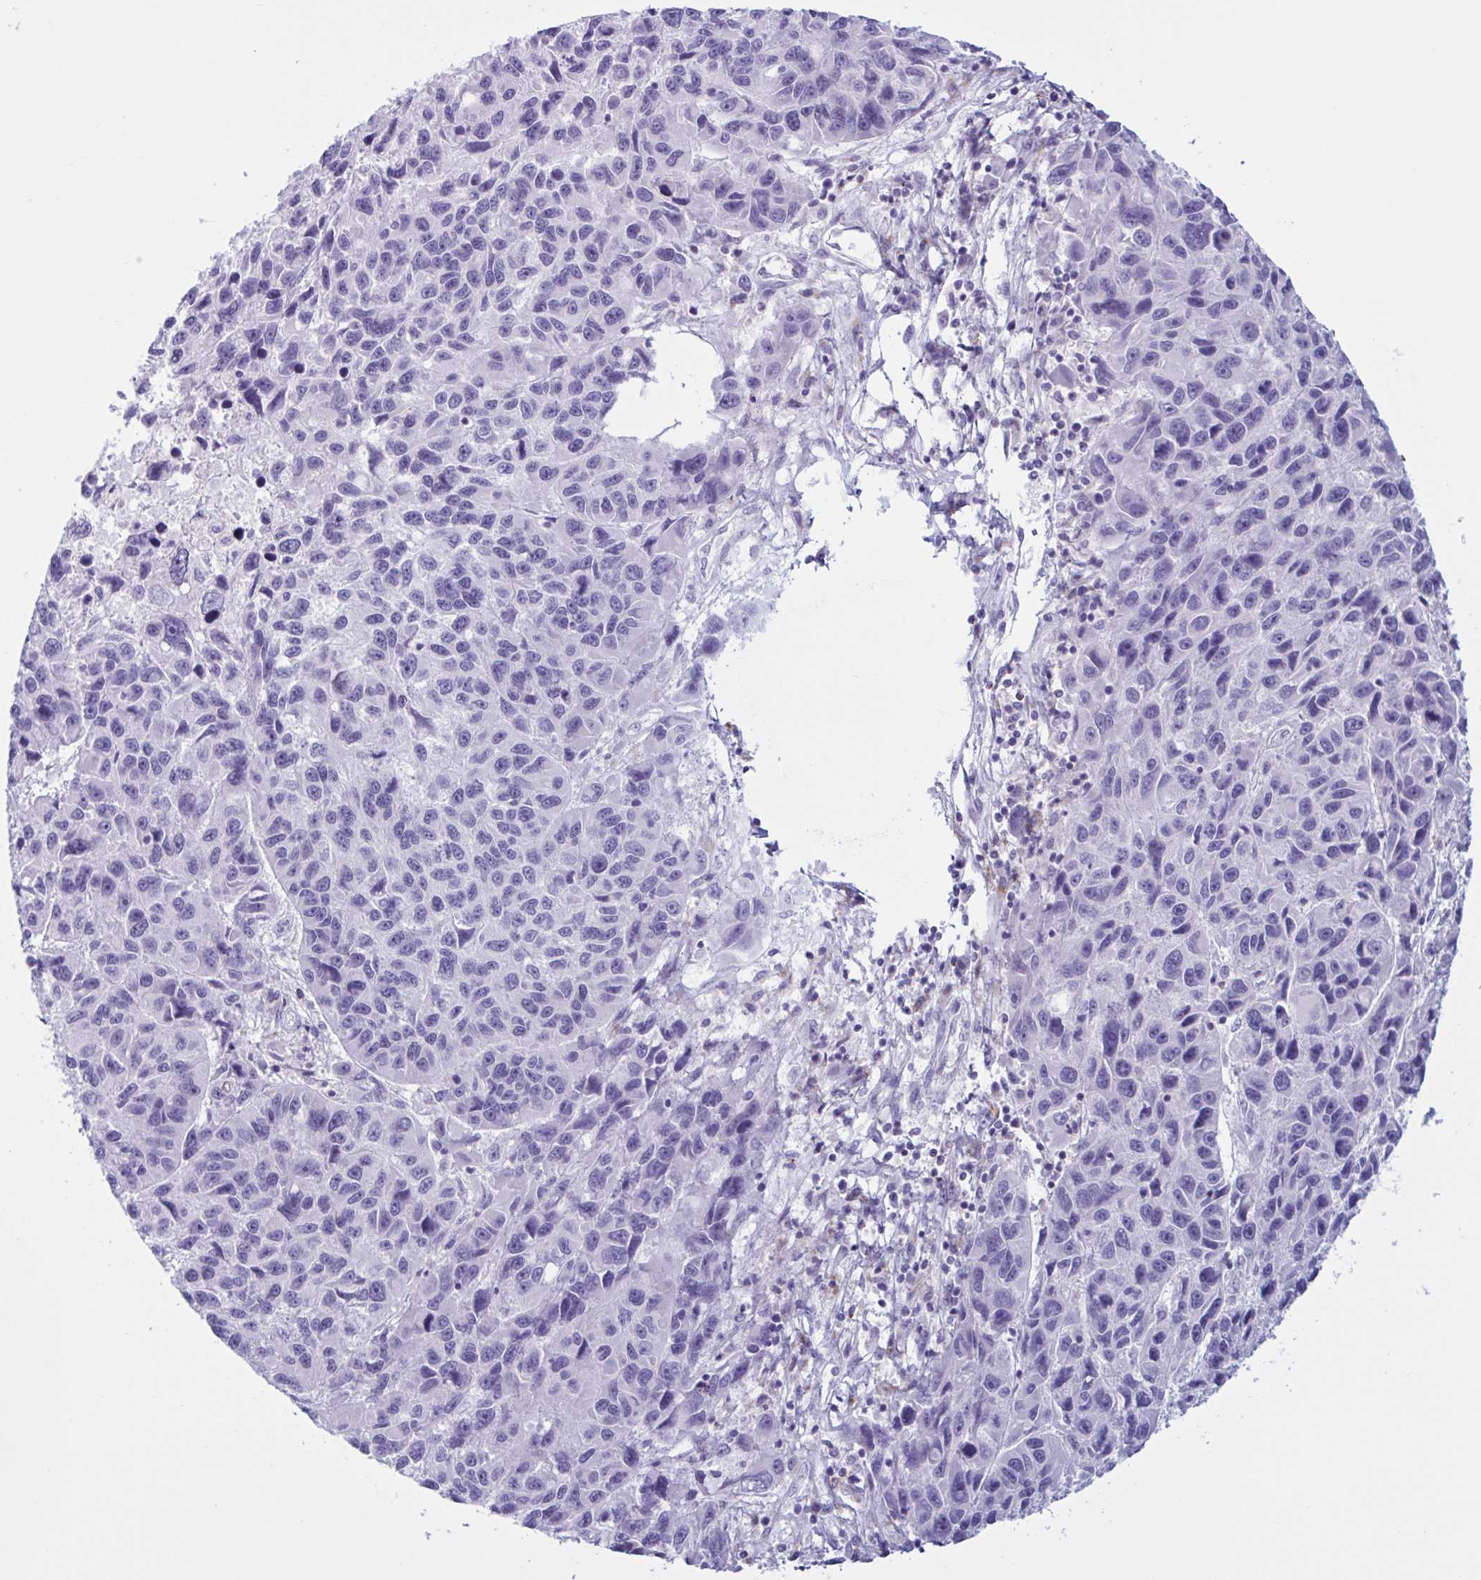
{"staining": {"intensity": "negative", "quantity": "none", "location": "none"}, "tissue": "melanoma", "cell_type": "Tumor cells", "image_type": "cancer", "snomed": [{"axis": "morphology", "description": "Malignant melanoma, NOS"}, {"axis": "topography", "description": "Skin"}], "caption": "This is an immunohistochemistry histopathology image of human melanoma. There is no expression in tumor cells.", "gene": "XCL1", "patient": {"sex": "male", "age": 53}}